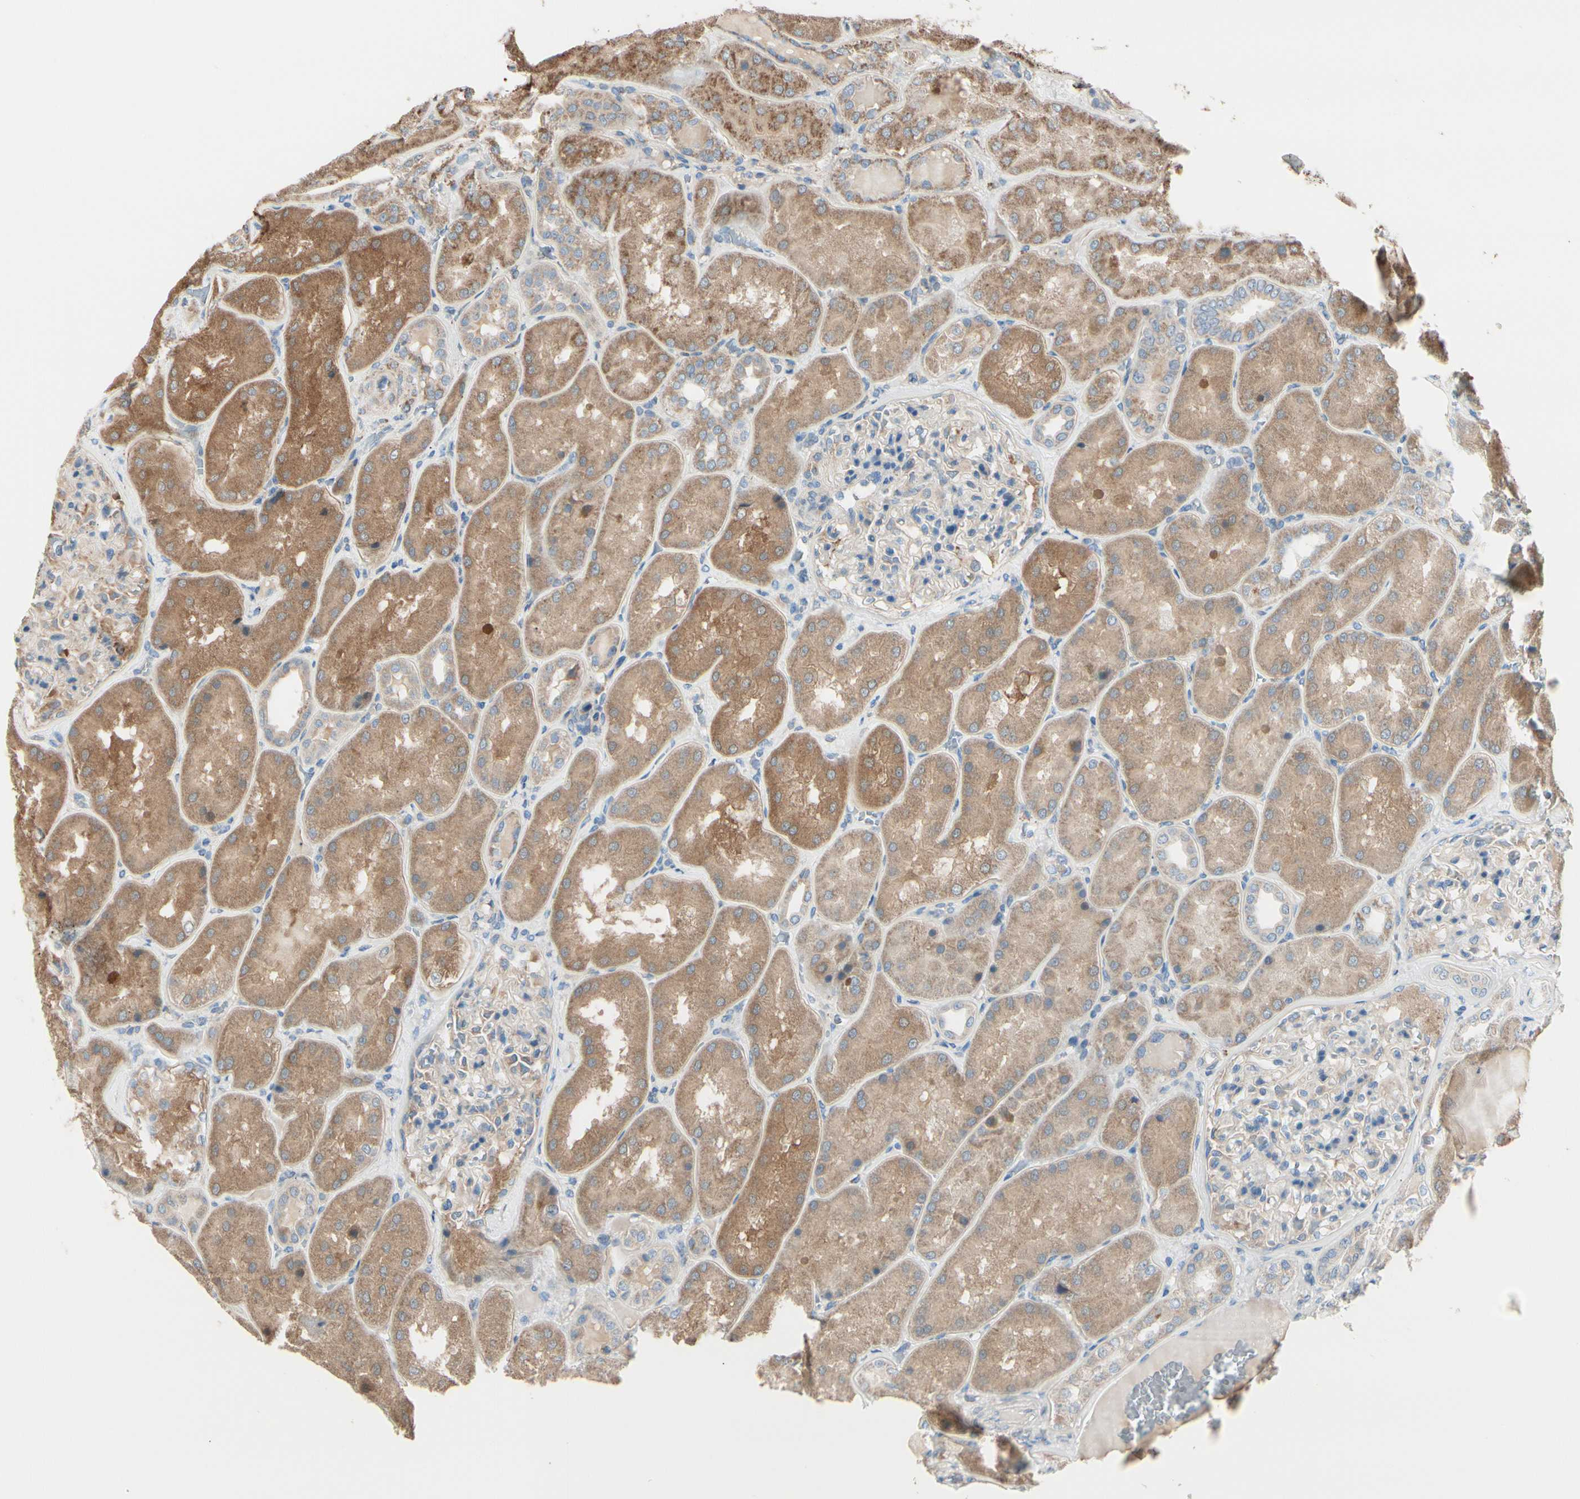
{"staining": {"intensity": "weak", "quantity": ">75%", "location": "cytoplasmic/membranous"}, "tissue": "kidney", "cell_type": "Cells in glomeruli", "image_type": "normal", "snomed": [{"axis": "morphology", "description": "Normal tissue, NOS"}, {"axis": "topography", "description": "Kidney"}], "caption": "Brown immunohistochemical staining in normal human kidney shows weak cytoplasmic/membranous staining in about >75% of cells in glomeruli. (DAB (3,3'-diaminobenzidine) = brown stain, brightfield microscopy at high magnification).", "gene": "EPHA3", "patient": {"sex": "female", "age": 56}}